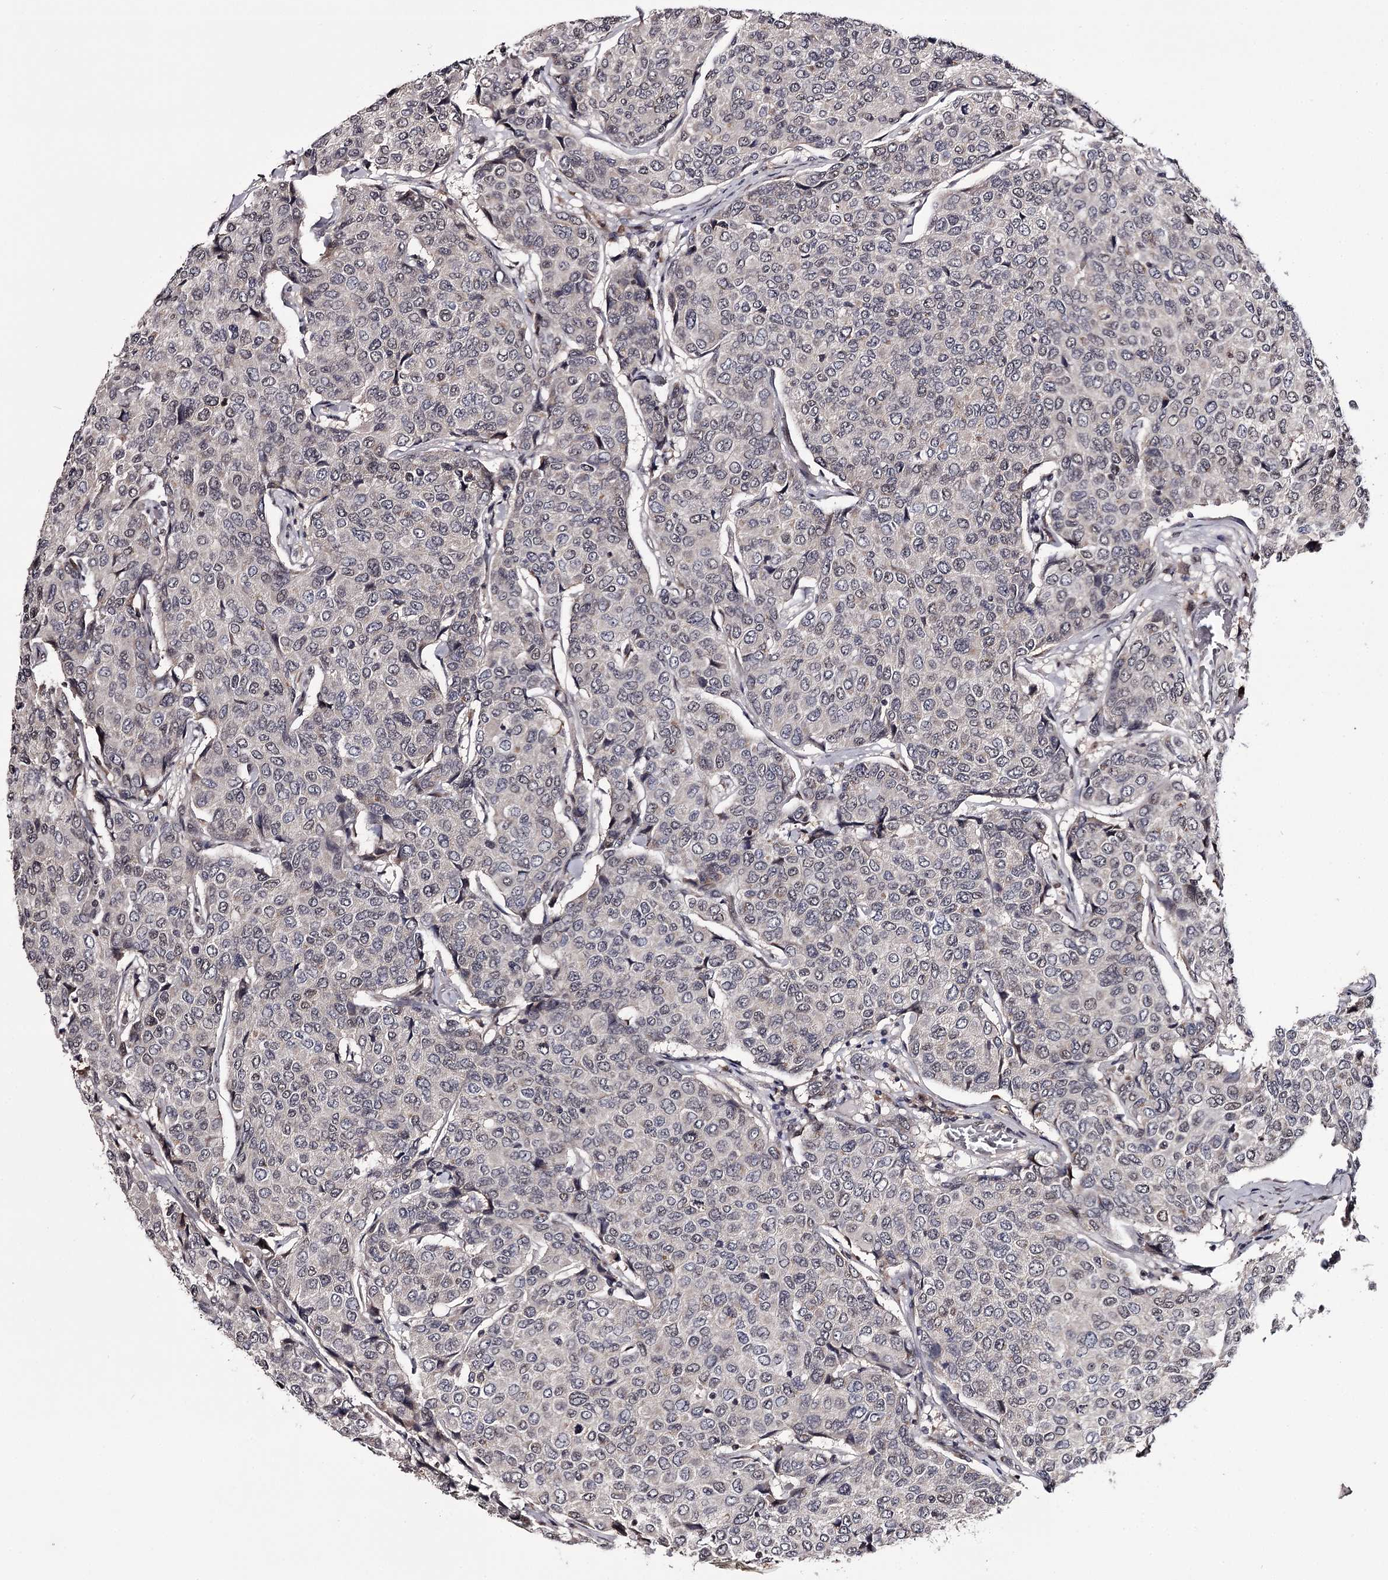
{"staining": {"intensity": "weak", "quantity": "25%-75%", "location": "nuclear"}, "tissue": "breast cancer", "cell_type": "Tumor cells", "image_type": "cancer", "snomed": [{"axis": "morphology", "description": "Duct carcinoma"}, {"axis": "topography", "description": "Breast"}], "caption": "This histopathology image demonstrates immunohistochemistry staining of breast invasive ductal carcinoma, with low weak nuclear expression in about 25%-75% of tumor cells.", "gene": "TTC33", "patient": {"sex": "female", "age": 55}}